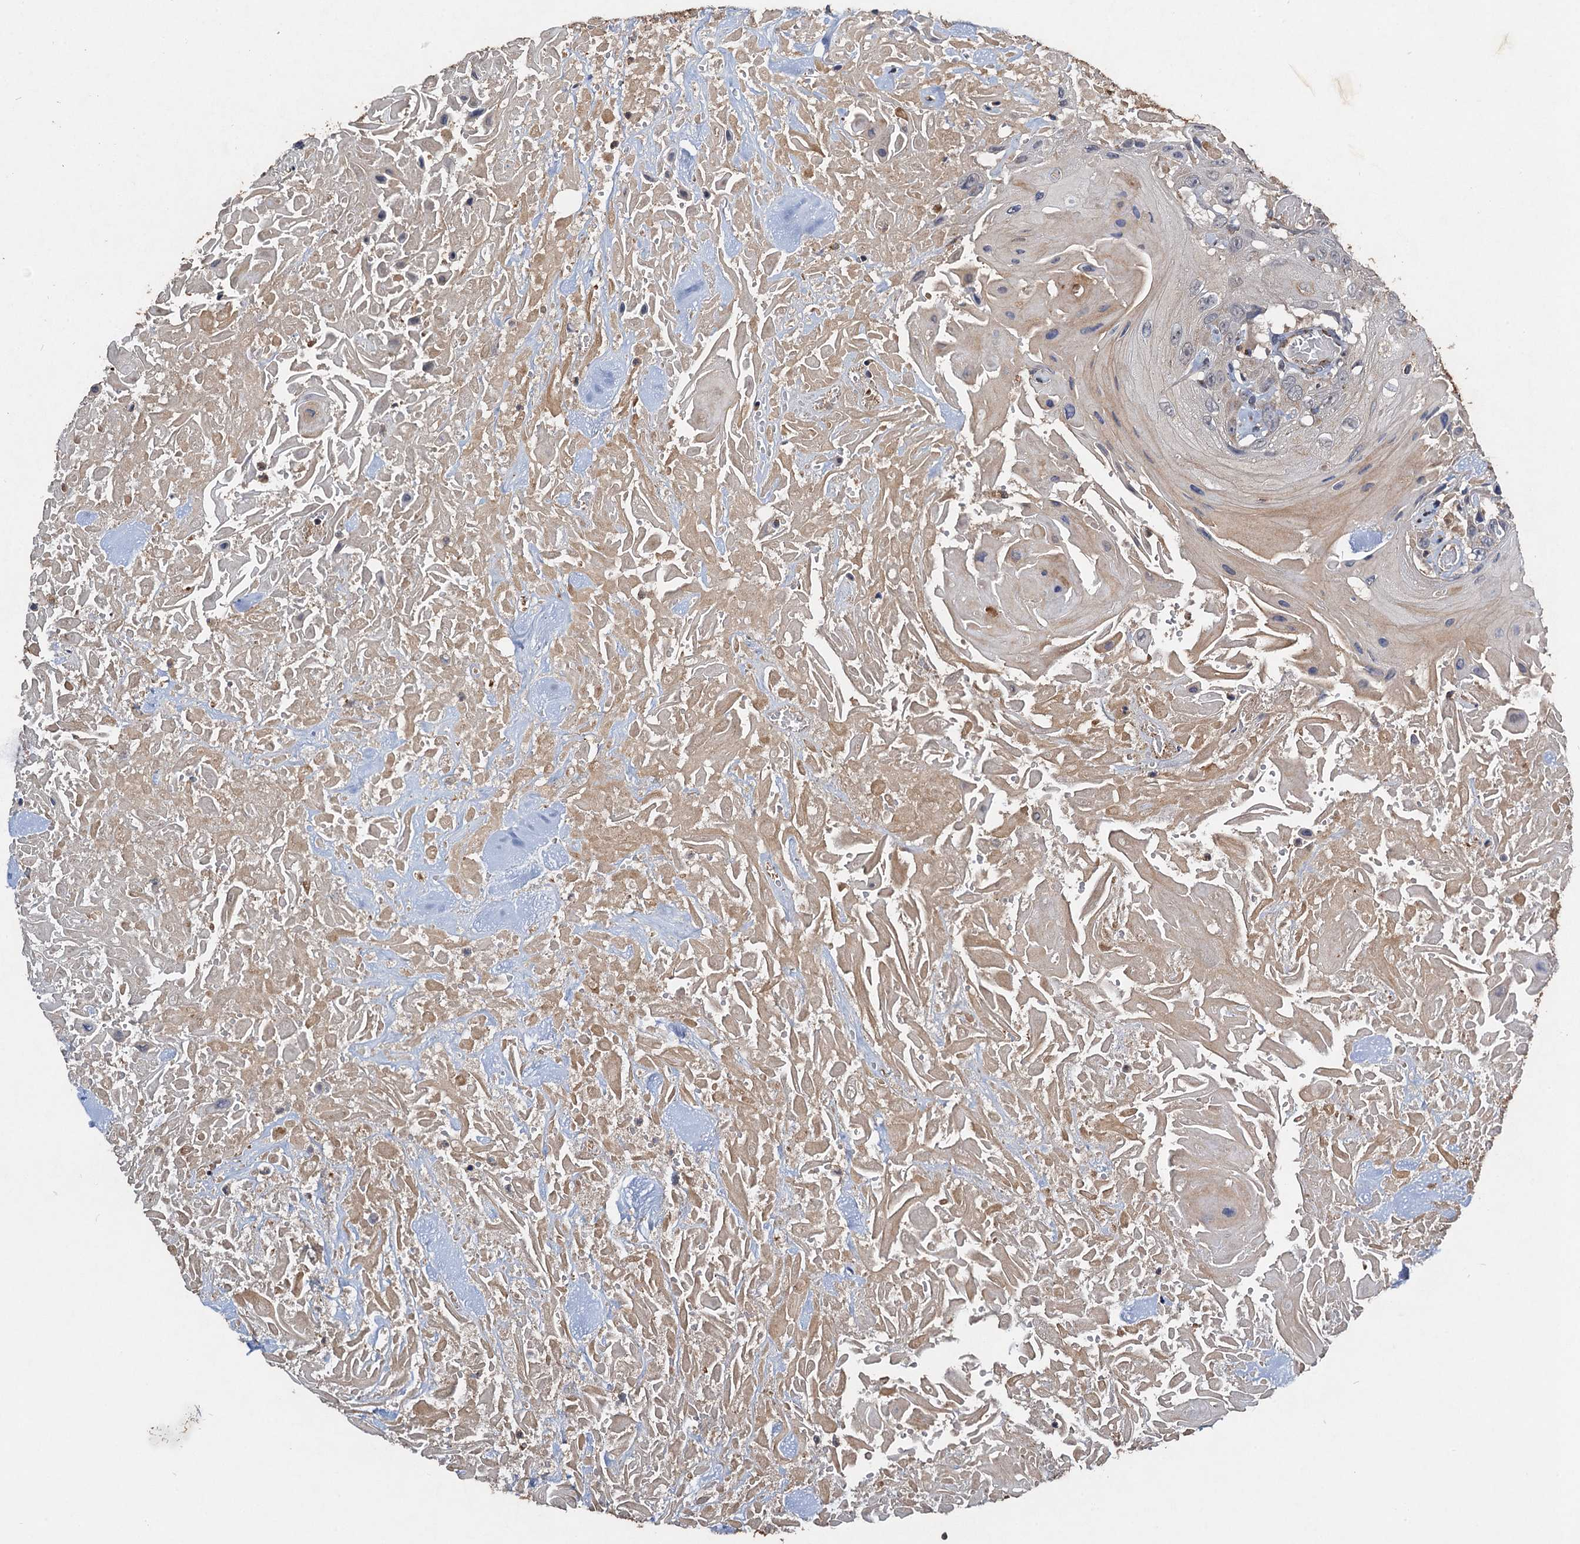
{"staining": {"intensity": "negative", "quantity": "none", "location": "none"}, "tissue": "head and neck cancer", "cell_type": "Tumor cells", "image_type": "cancer", "snomed": [{"axis": "morphology", "description": "Squamous cell carcinoma, NOS"}, {"axis": "topography", "description": "Head-Neck"}], "caption": "Tumor cells are negative for brown protein staining in squamous cell carcinoma (head and neck).", "gene": "NDUFA13", "patient": {"sex": "male", "age": 81}}